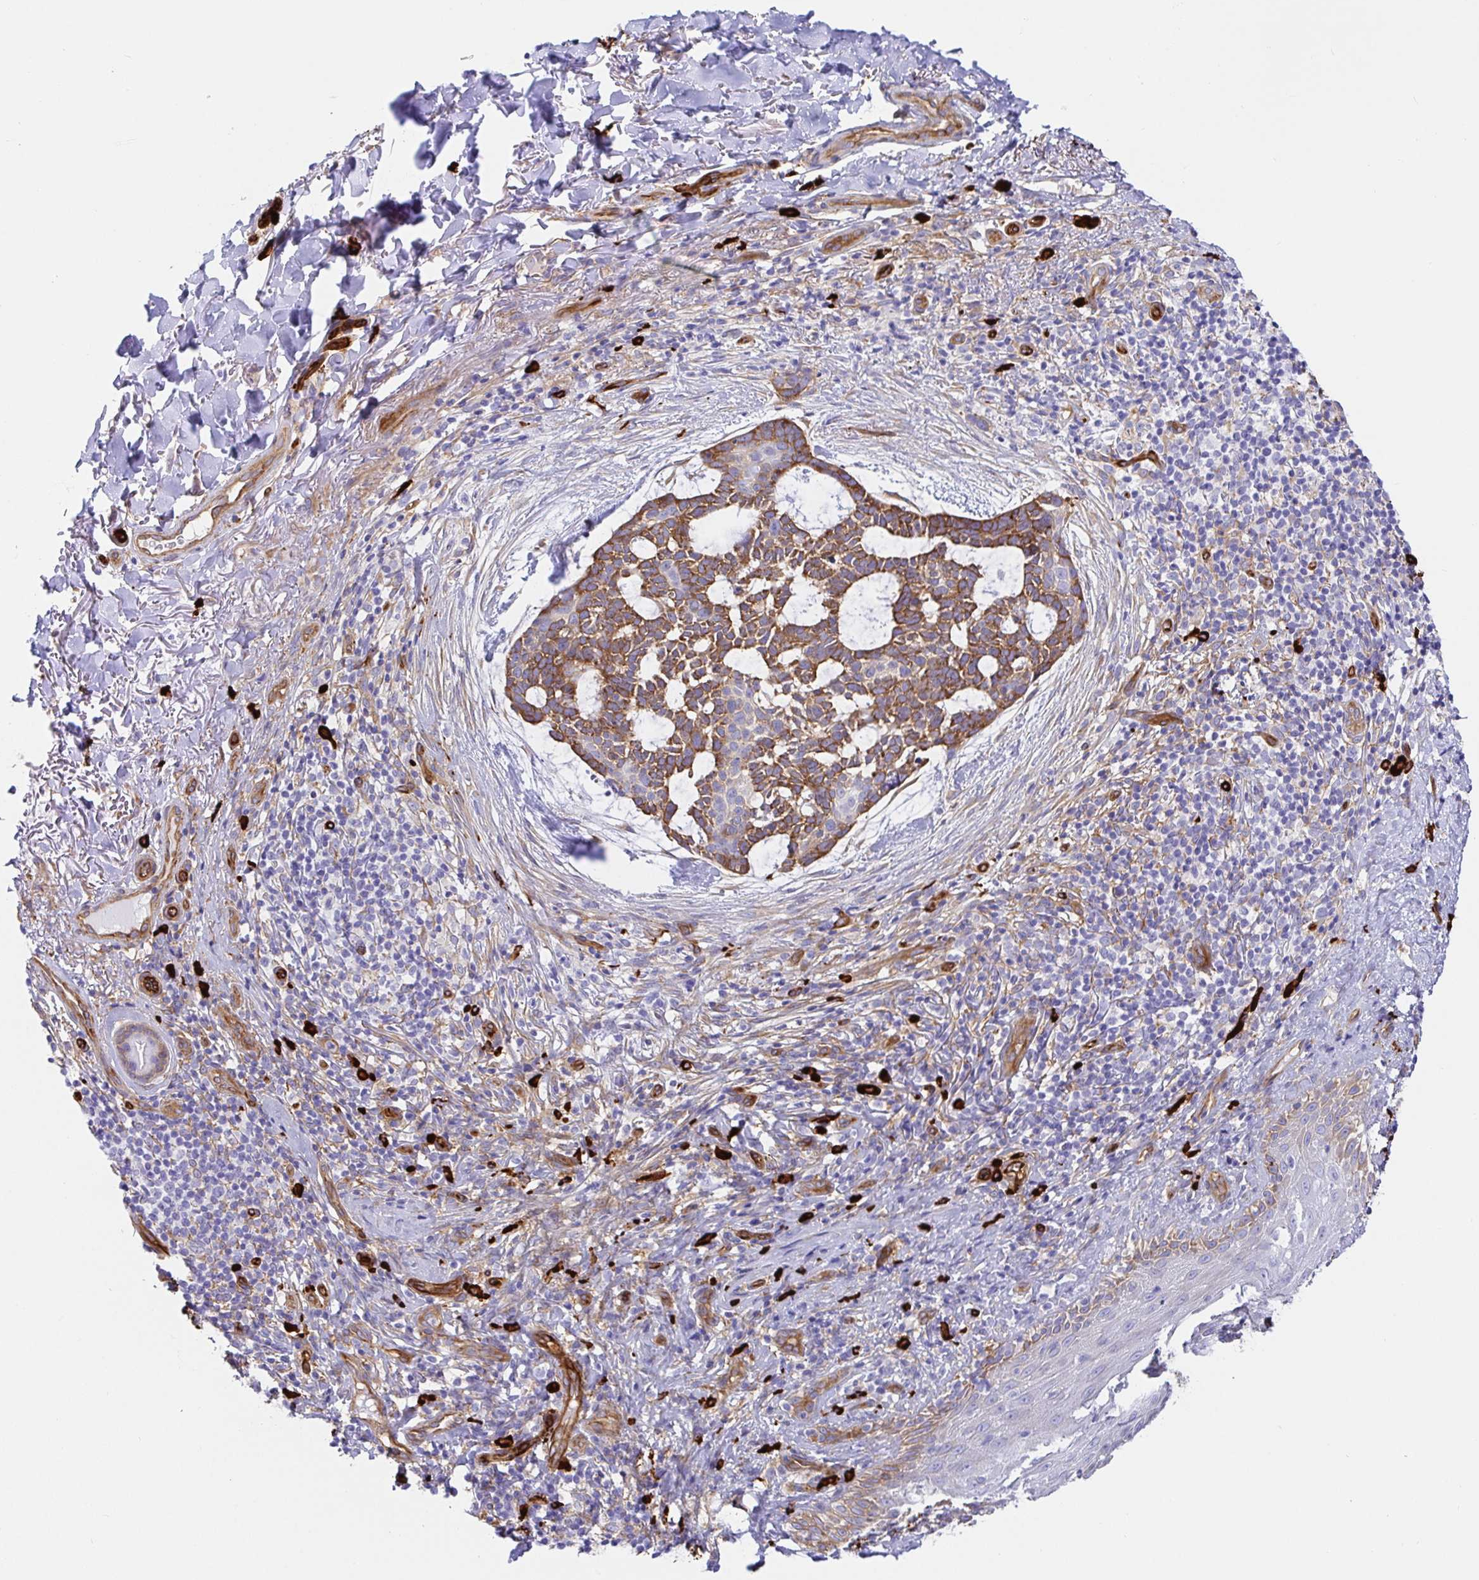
{"staining": {"intensity": "moderate", "quantity": ">75%", "location": "cytoplasmic/membranous"}, "tissue": "skin cancer", "cell_type": "Tumor cells", "image_type": "cancer", "snomed": [{"axis": "morphology", "description": "Basal cell carcinoma"}, {"axis": "topography", "description": "Skin"}], "caption": "The image exhibits a brown stain indicating the presence of a protein in the cytoplasmic/membranous of tumor cells in basal cell carcinoma (skin).", "gene": "DOCK1", "patient": {"sex": "male", "age": 64}}